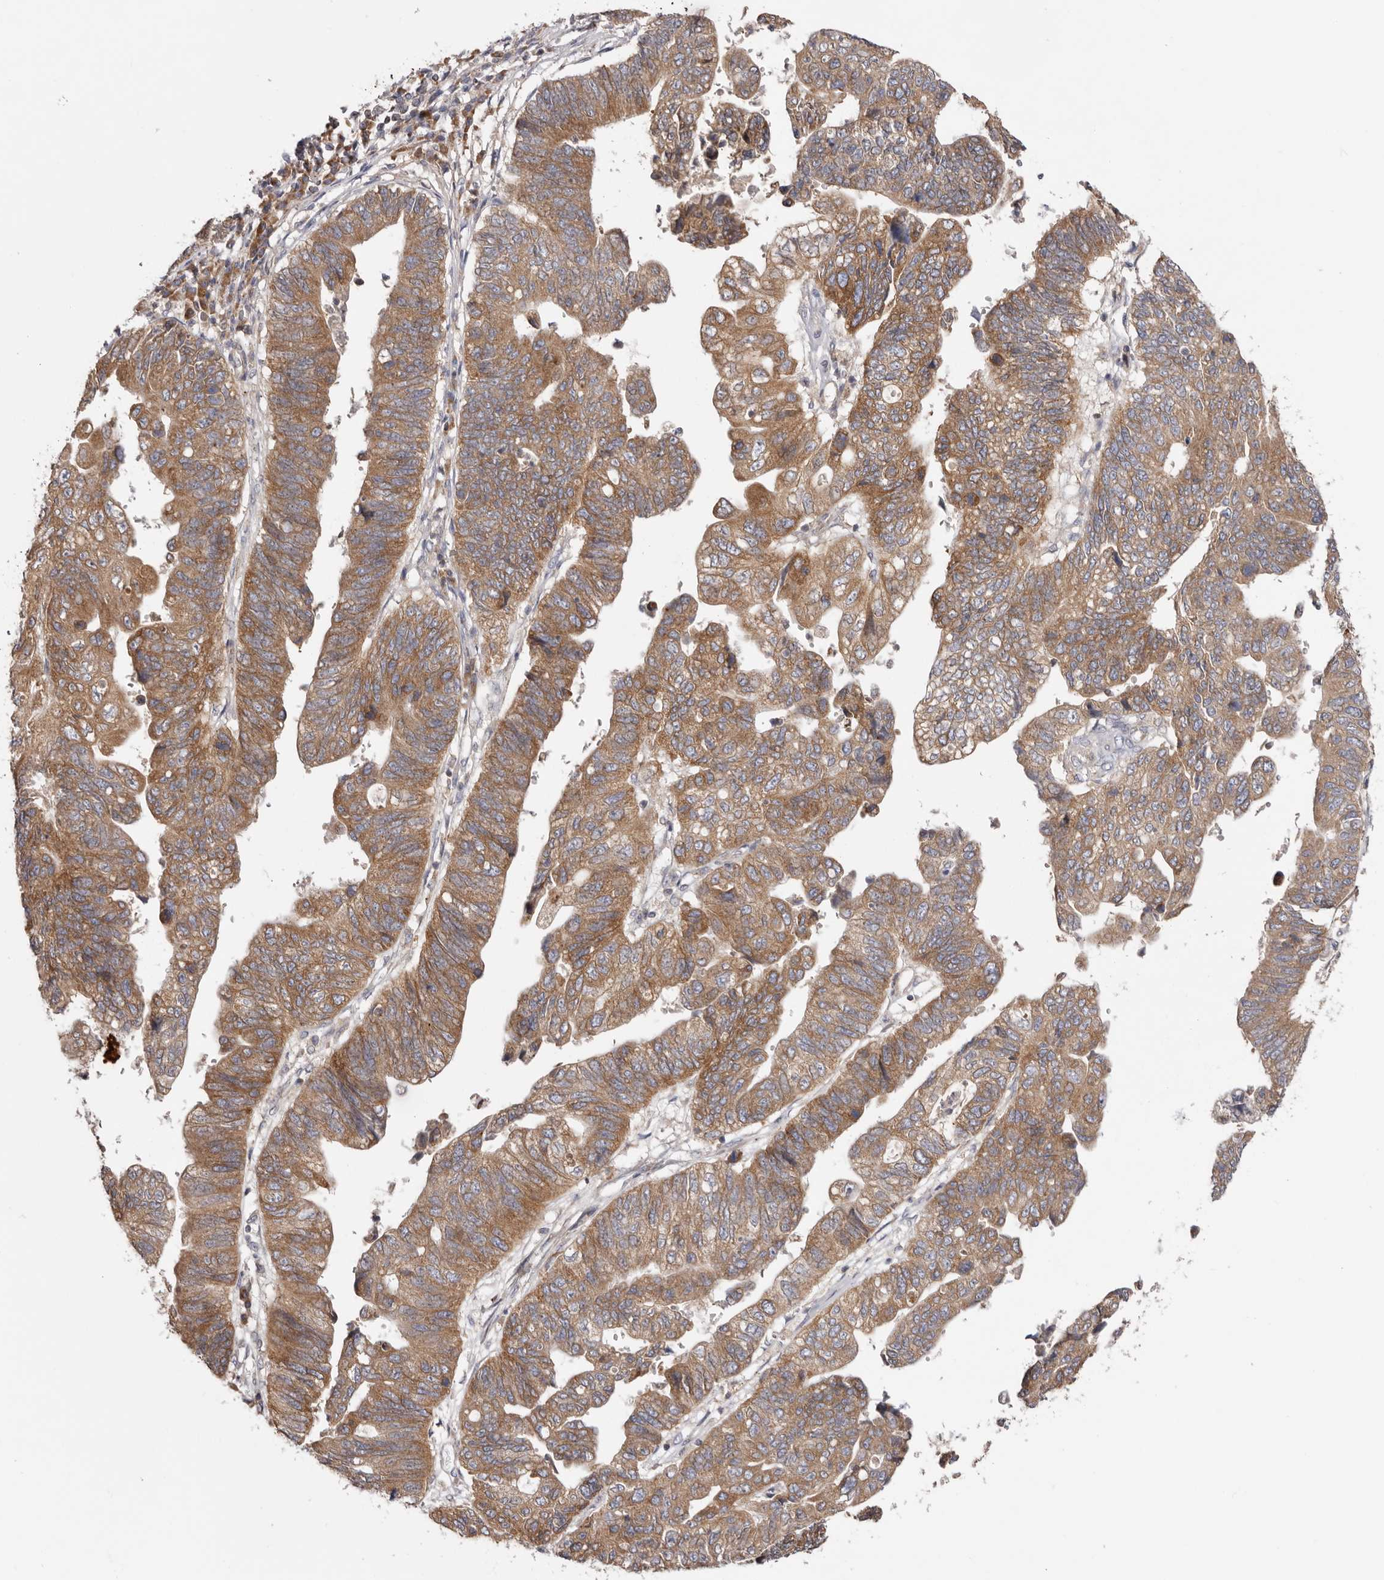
{"staining": {"intensity": "moderate", "quantity": ">75%", "location": "cytoplasmic/membranous"}, "tissue": "stomach cancer", "cell_type": "Tumor cells", "image_type": "cancer", "snomed": [{"axis": "morphology", "description": "Adenocarcinoma, NOS"}, {"axis": "topography", "description": "Stomach"}], "caption": "Protein staining of stomach adenocarcinoma tissue exhibits moderate cytoplasmic/membranous staining in approximately >75% of tumor cells.", "gene": "TMUB1", "patient": {"sex": "male", "age": 59}}